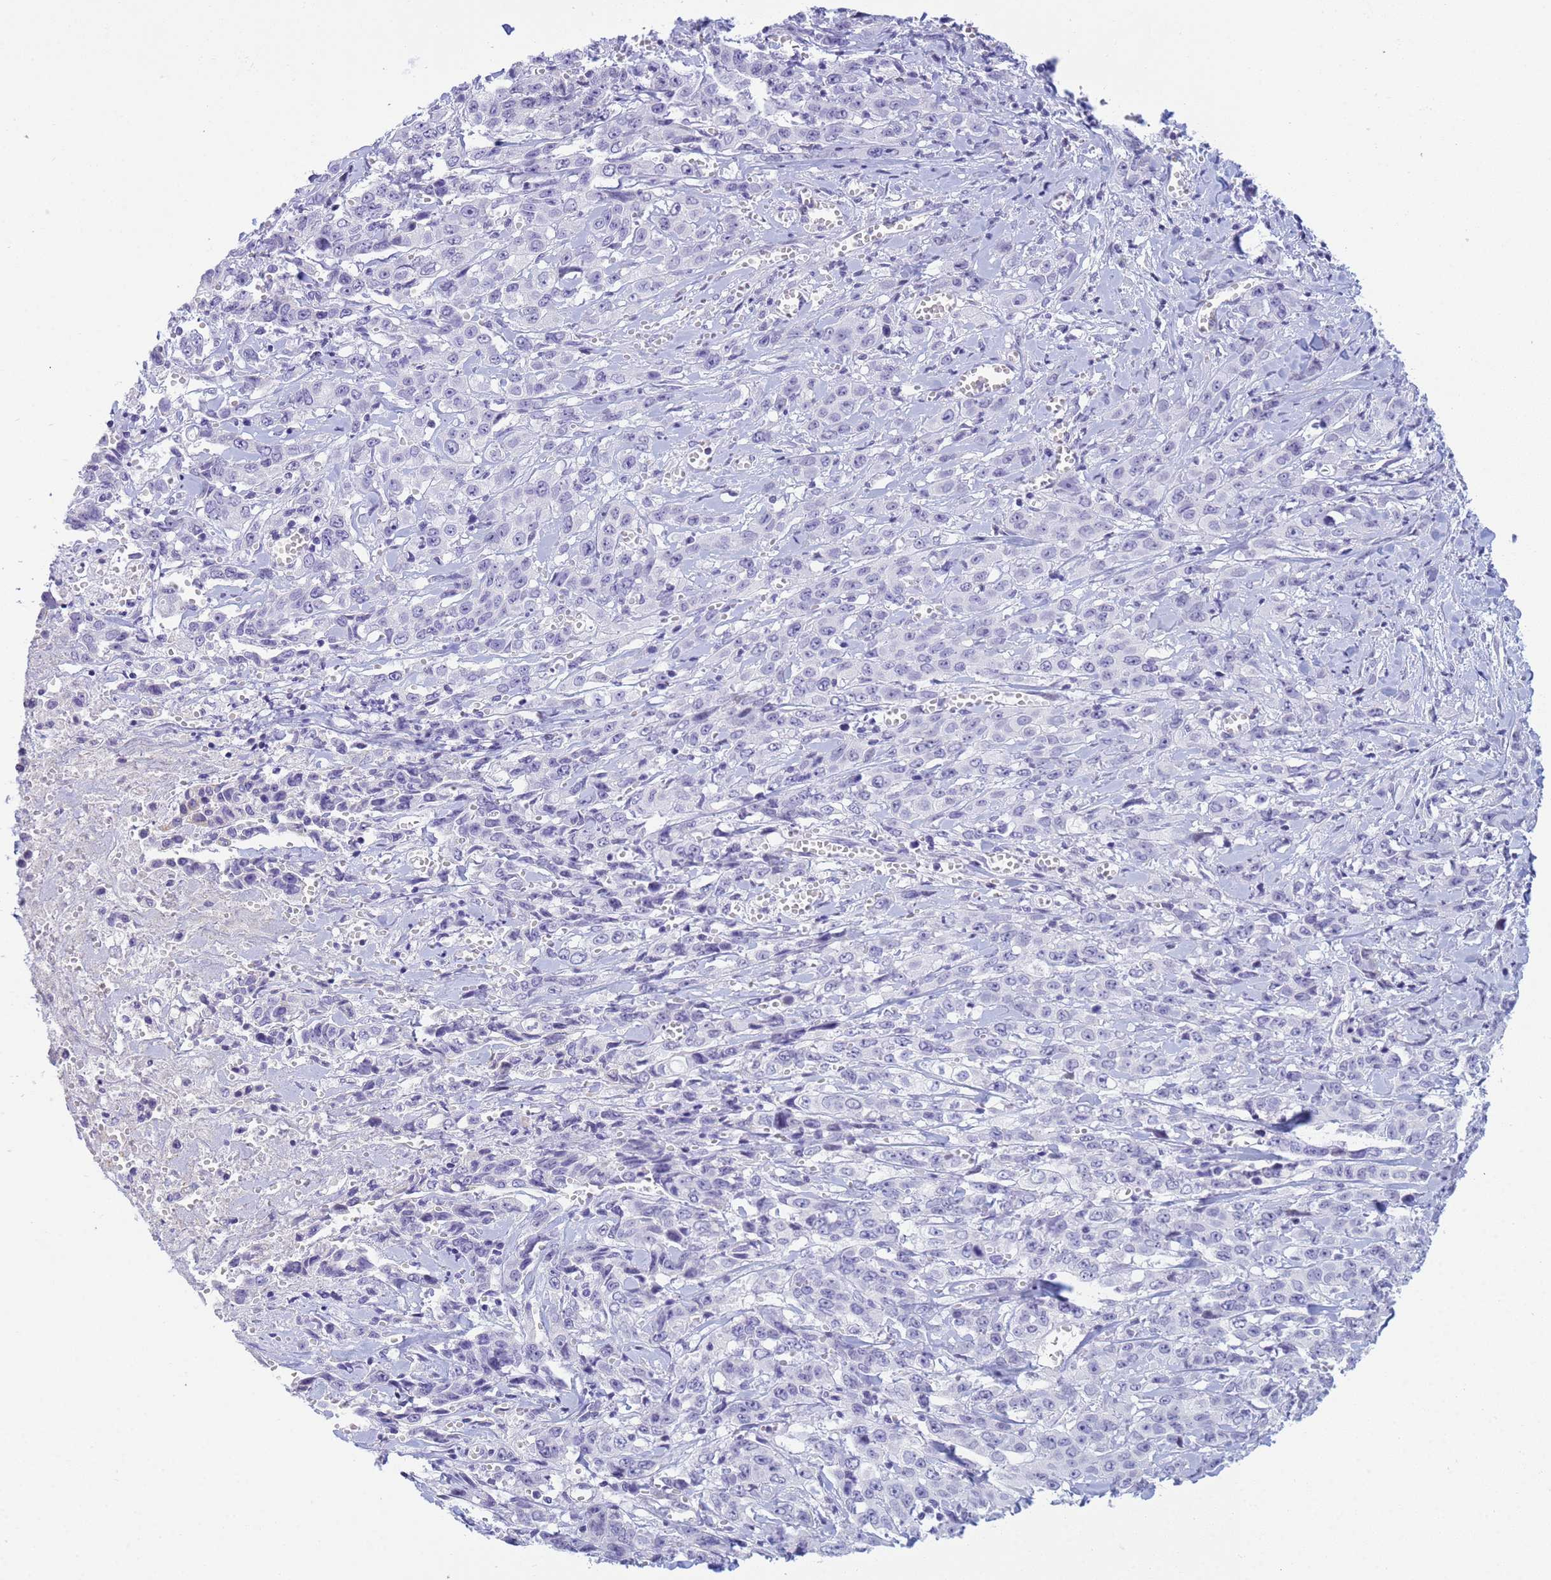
{"staining": {"intensity": "negative", "quantity": "none", "location": "none"}, "tissue": "stomach cancer", "cell_type": "Tumor cells", "image_type": "cancer", "snomed": [{"axis": "morphology", "description": "Adenocarcinoma, NOS"}, {"axis": "topography", "description": "Stomach, upper"}], "caption": "High power microscopy image of an IHC micrograph of adenocarcinoma (stomach), revealing no significant expression in tumor cells. (Stains: DAB immunohistochemistry with hematoxylin counter stain, Microscopy: brightfield microscopy at high magnification).", "gene": "SNX20", "patient": {"sex": "male", "age": 62}}